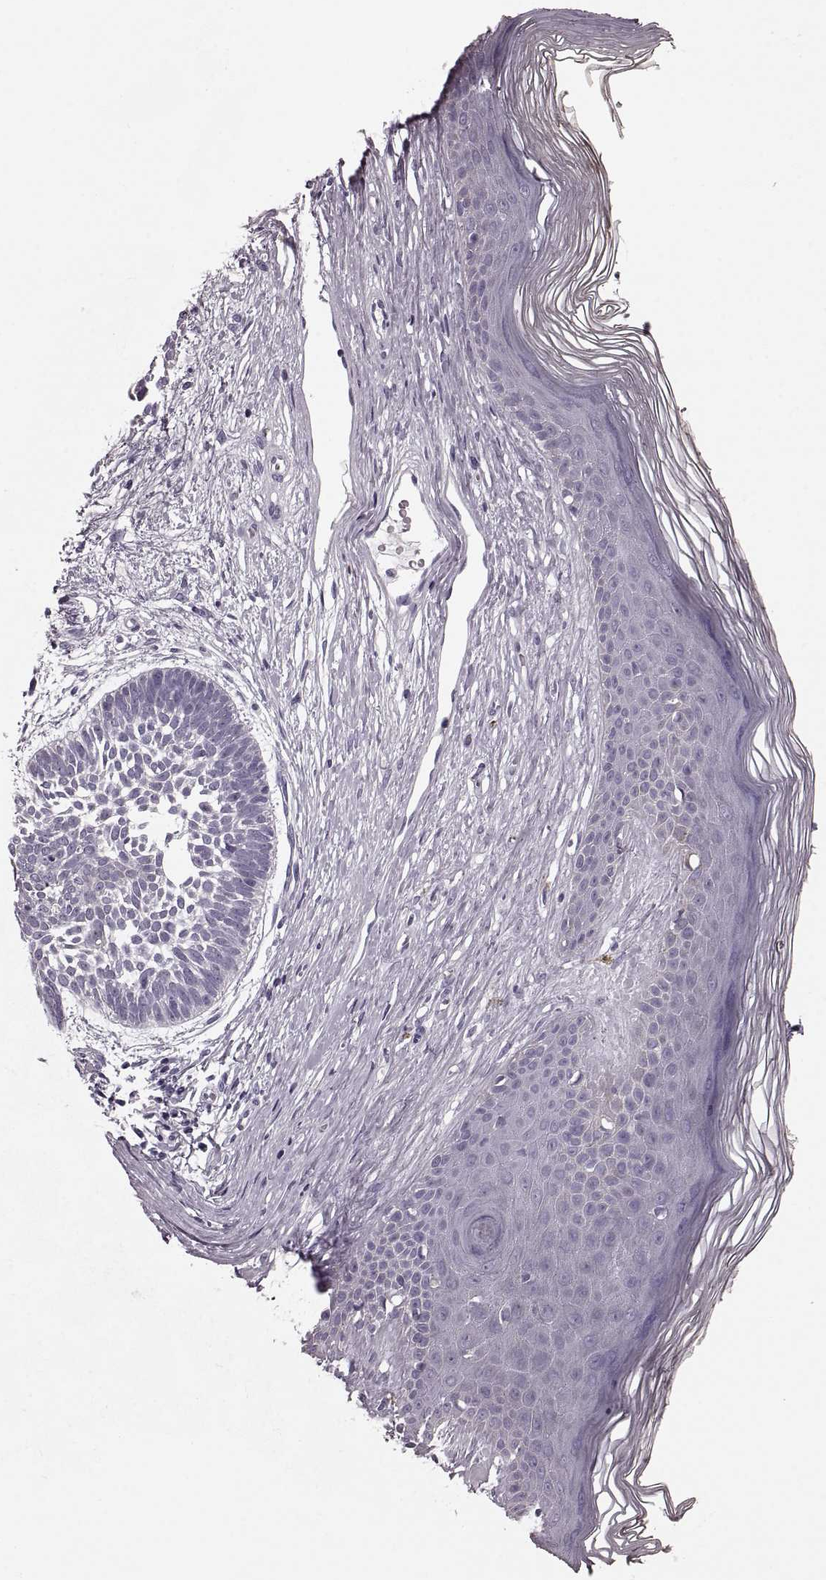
{"staining": {"intensity": "negative", "quantity": "none", "location": "none"}, "tissue": "skin cancer", "cell_type": "Tumor cells", "image_type": "cancer", "snomed": [{"axis": "morphology", "description": "Basal cell carcinoma"}, {"axis": "topography", "description": "Skin"}], "caption": "This is an immunohistochemistry (IHC) photomicrograph of basal cell carcinoma (skin). There is no staining in tumor cells.", "gene": "CST7", "patient": {"sex": "male", "age": 85}}